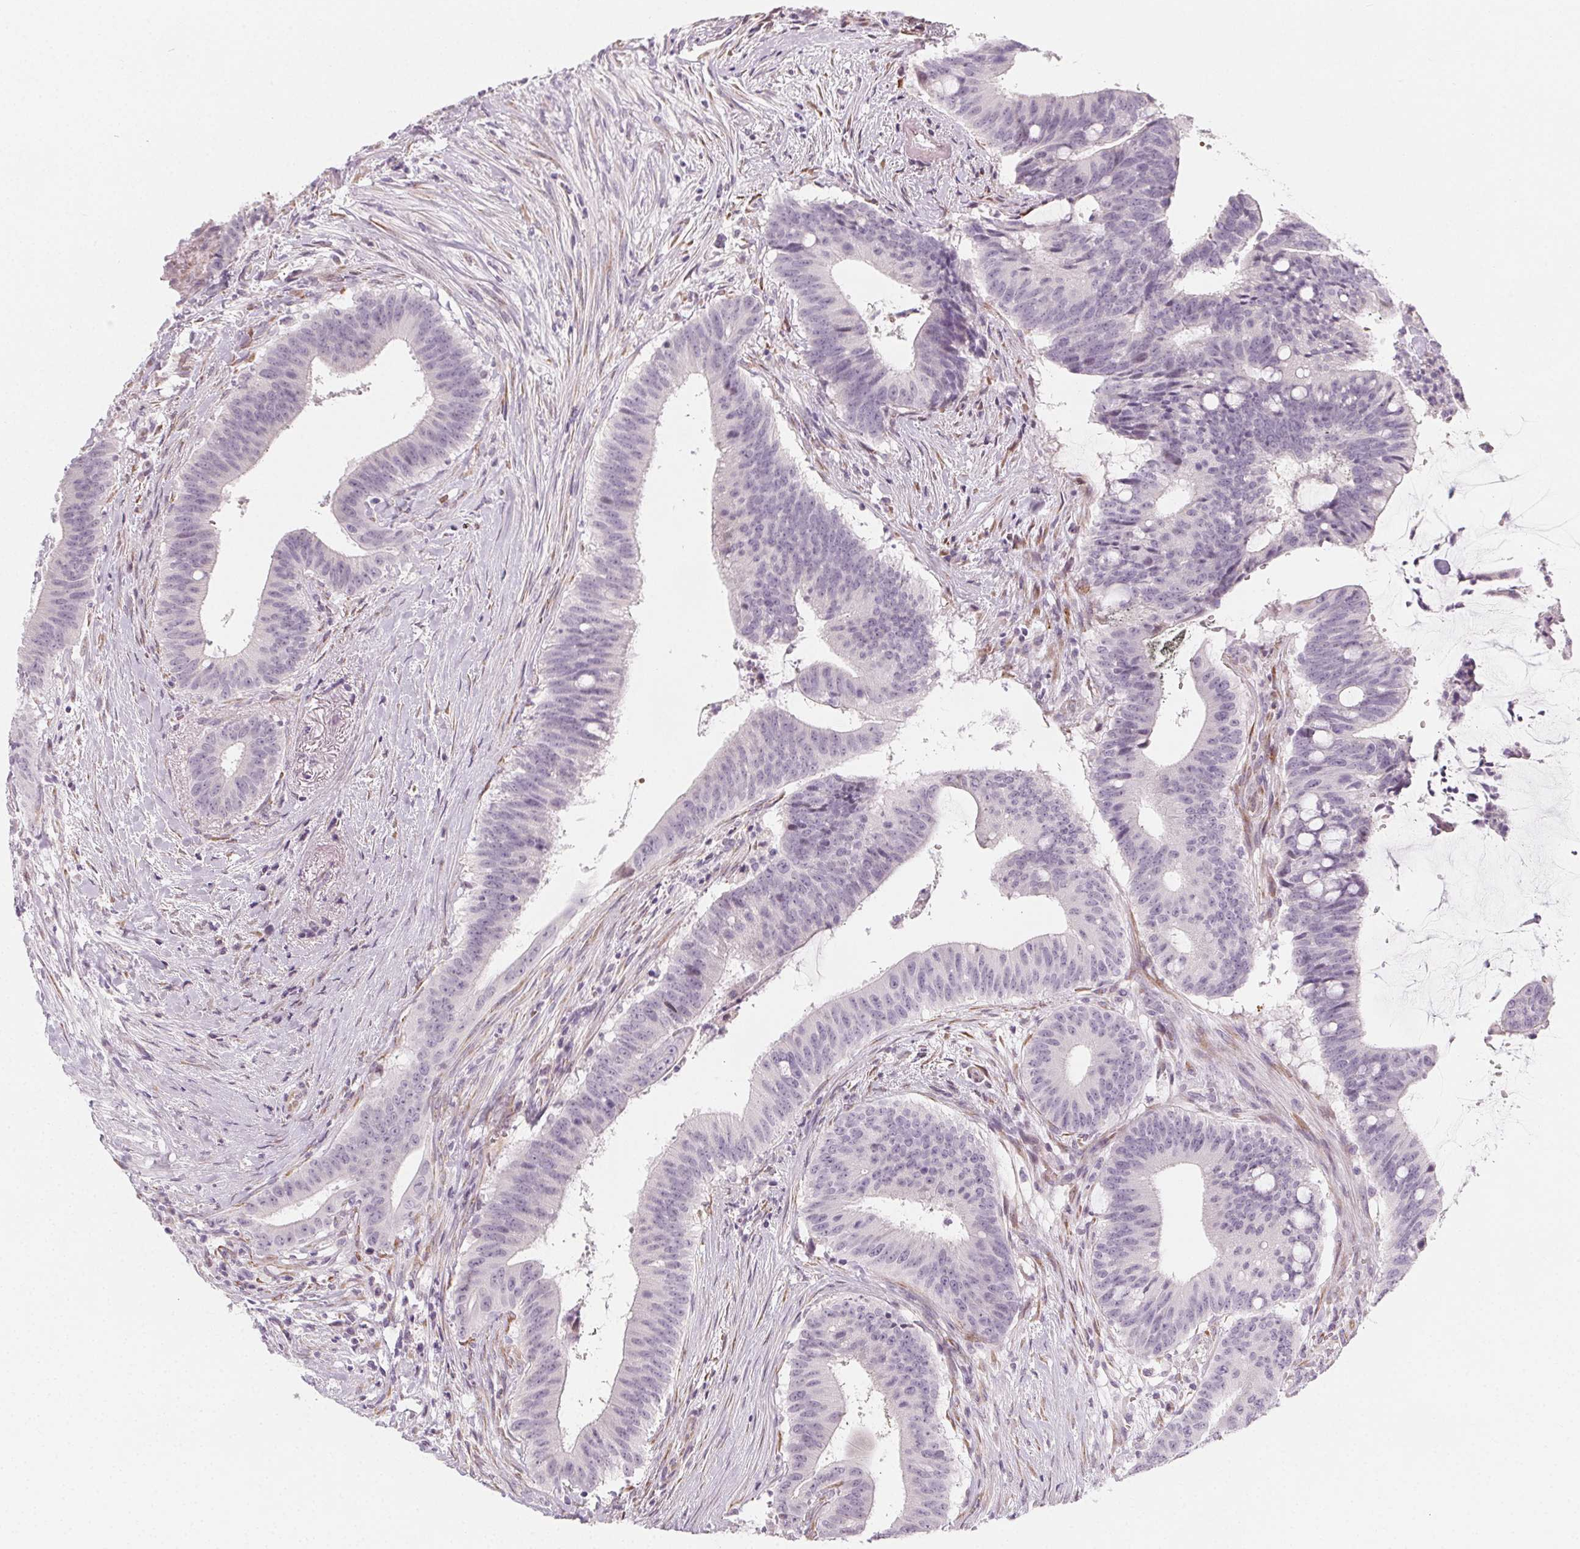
{"staining": {"intensity": "negative", "quantity": "none", "location": "none"}, "tissue": "colorectal cancer", "cell_type": "Tumor cells", "image_type": "cancer", "snomed": [{"axis": "morphology", "description": "Adenocarcinoma, NOS"}, {"axis": "topography", "description": "Colon"}], "caption": "Image shows no protein positivity in tumor cells of adenocarcinoma (colorectal) tissue.", "gene": "CCDC96", "patient": {"sex": "female", "age": 43}}